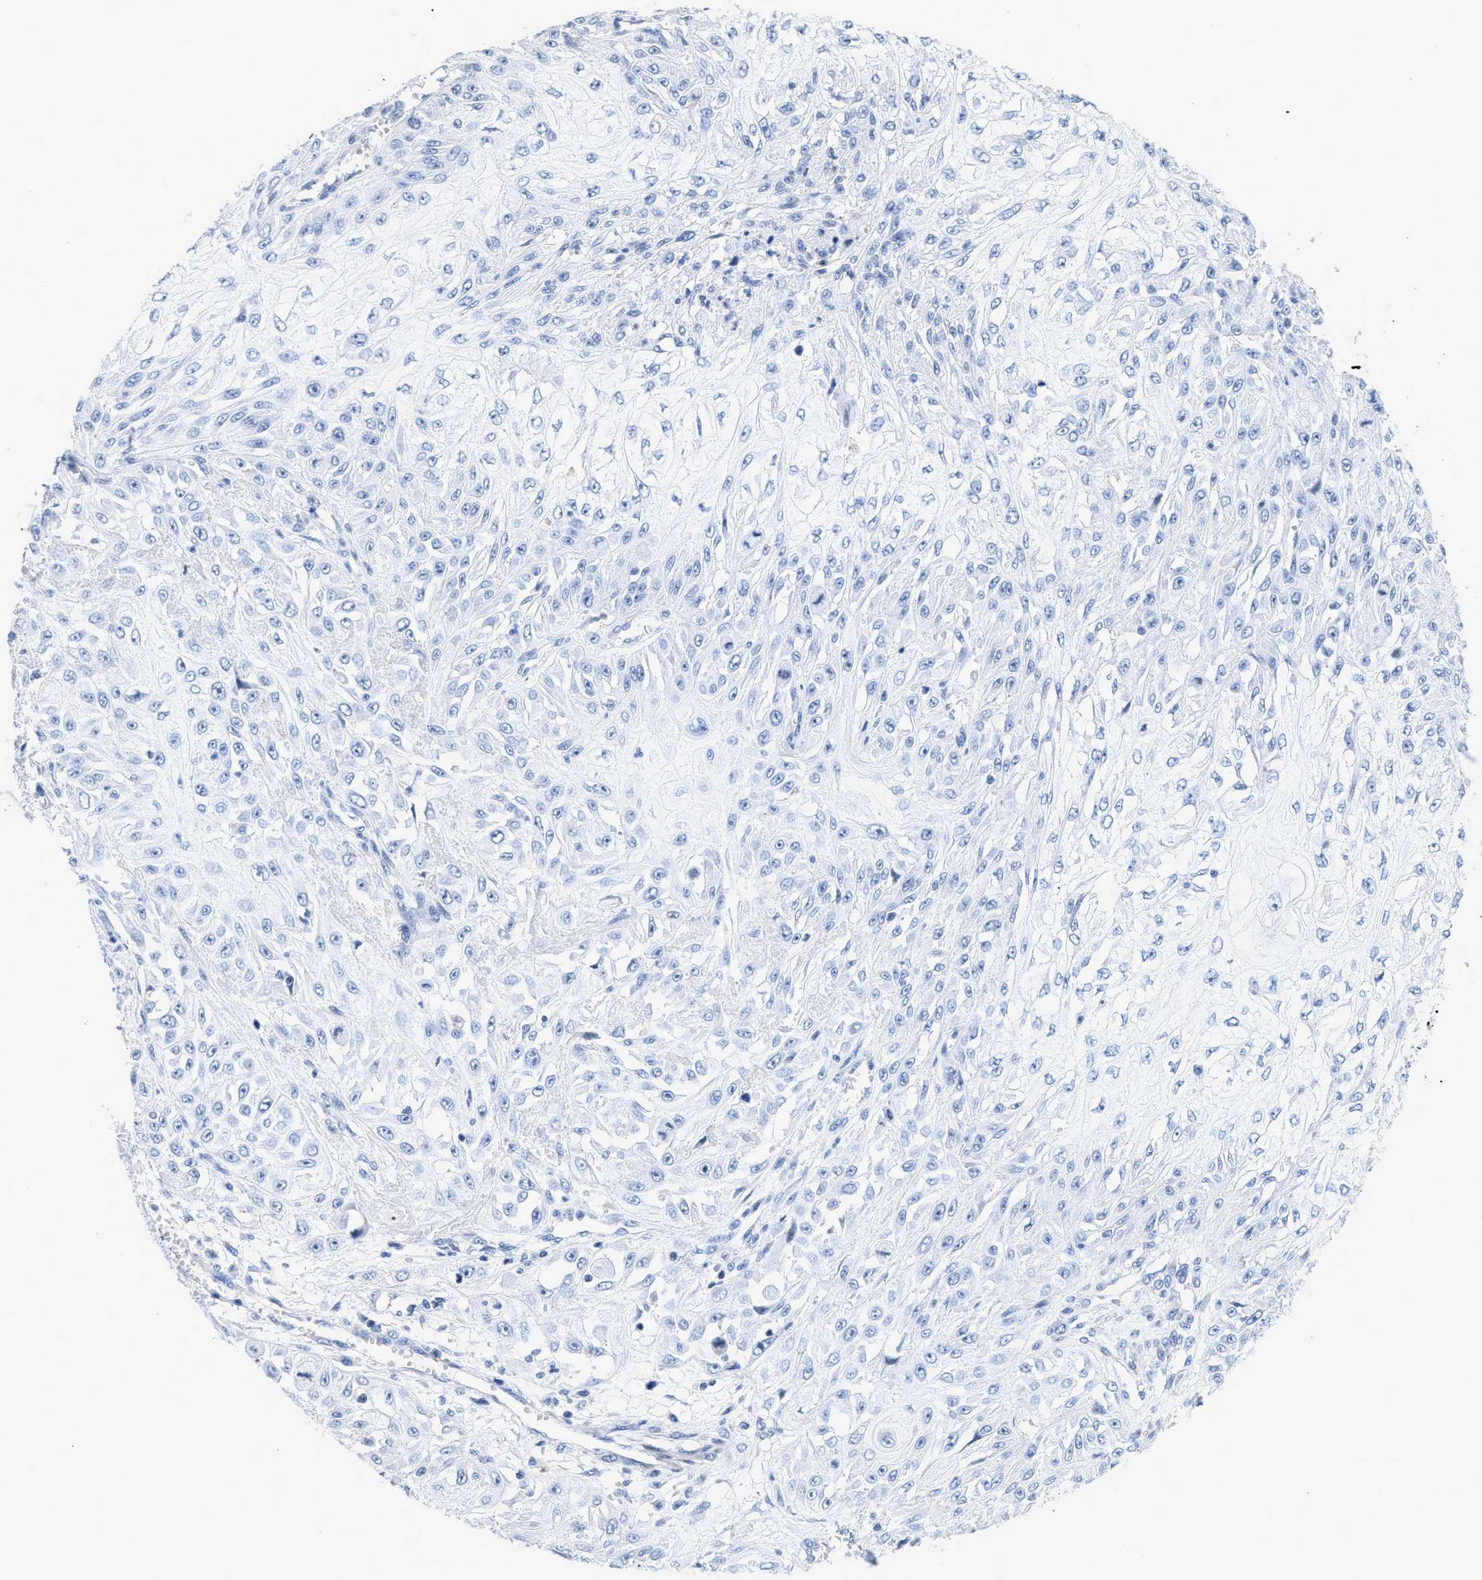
{"staining": {"intensity": "negative", "quantity": "none", "location": "none"}, "tissue": "skin cancer", "cell_type": "Tumor cells", "image_type": "cancer", "snomed": [{"axis": "morphology", "description": "Squamous cell carcinoma, NOS"}, {"axis": "morphology", "description": "Squamous cell carcinoma, metastatic, NOS"}, {"axis": "topography", "description": "Skin"}, {"axis": "topography", "description": "Lymph node"}], "caption": "High power microscopy histopathology image of an immunohistochemistry (IHC) histopathology image of skin cancer (metastatic squamous cell carcinoma), revealing no significant staining in tumor cells.", "gene": "CRYM", "patient": {"sex": "male", "age": 75}}